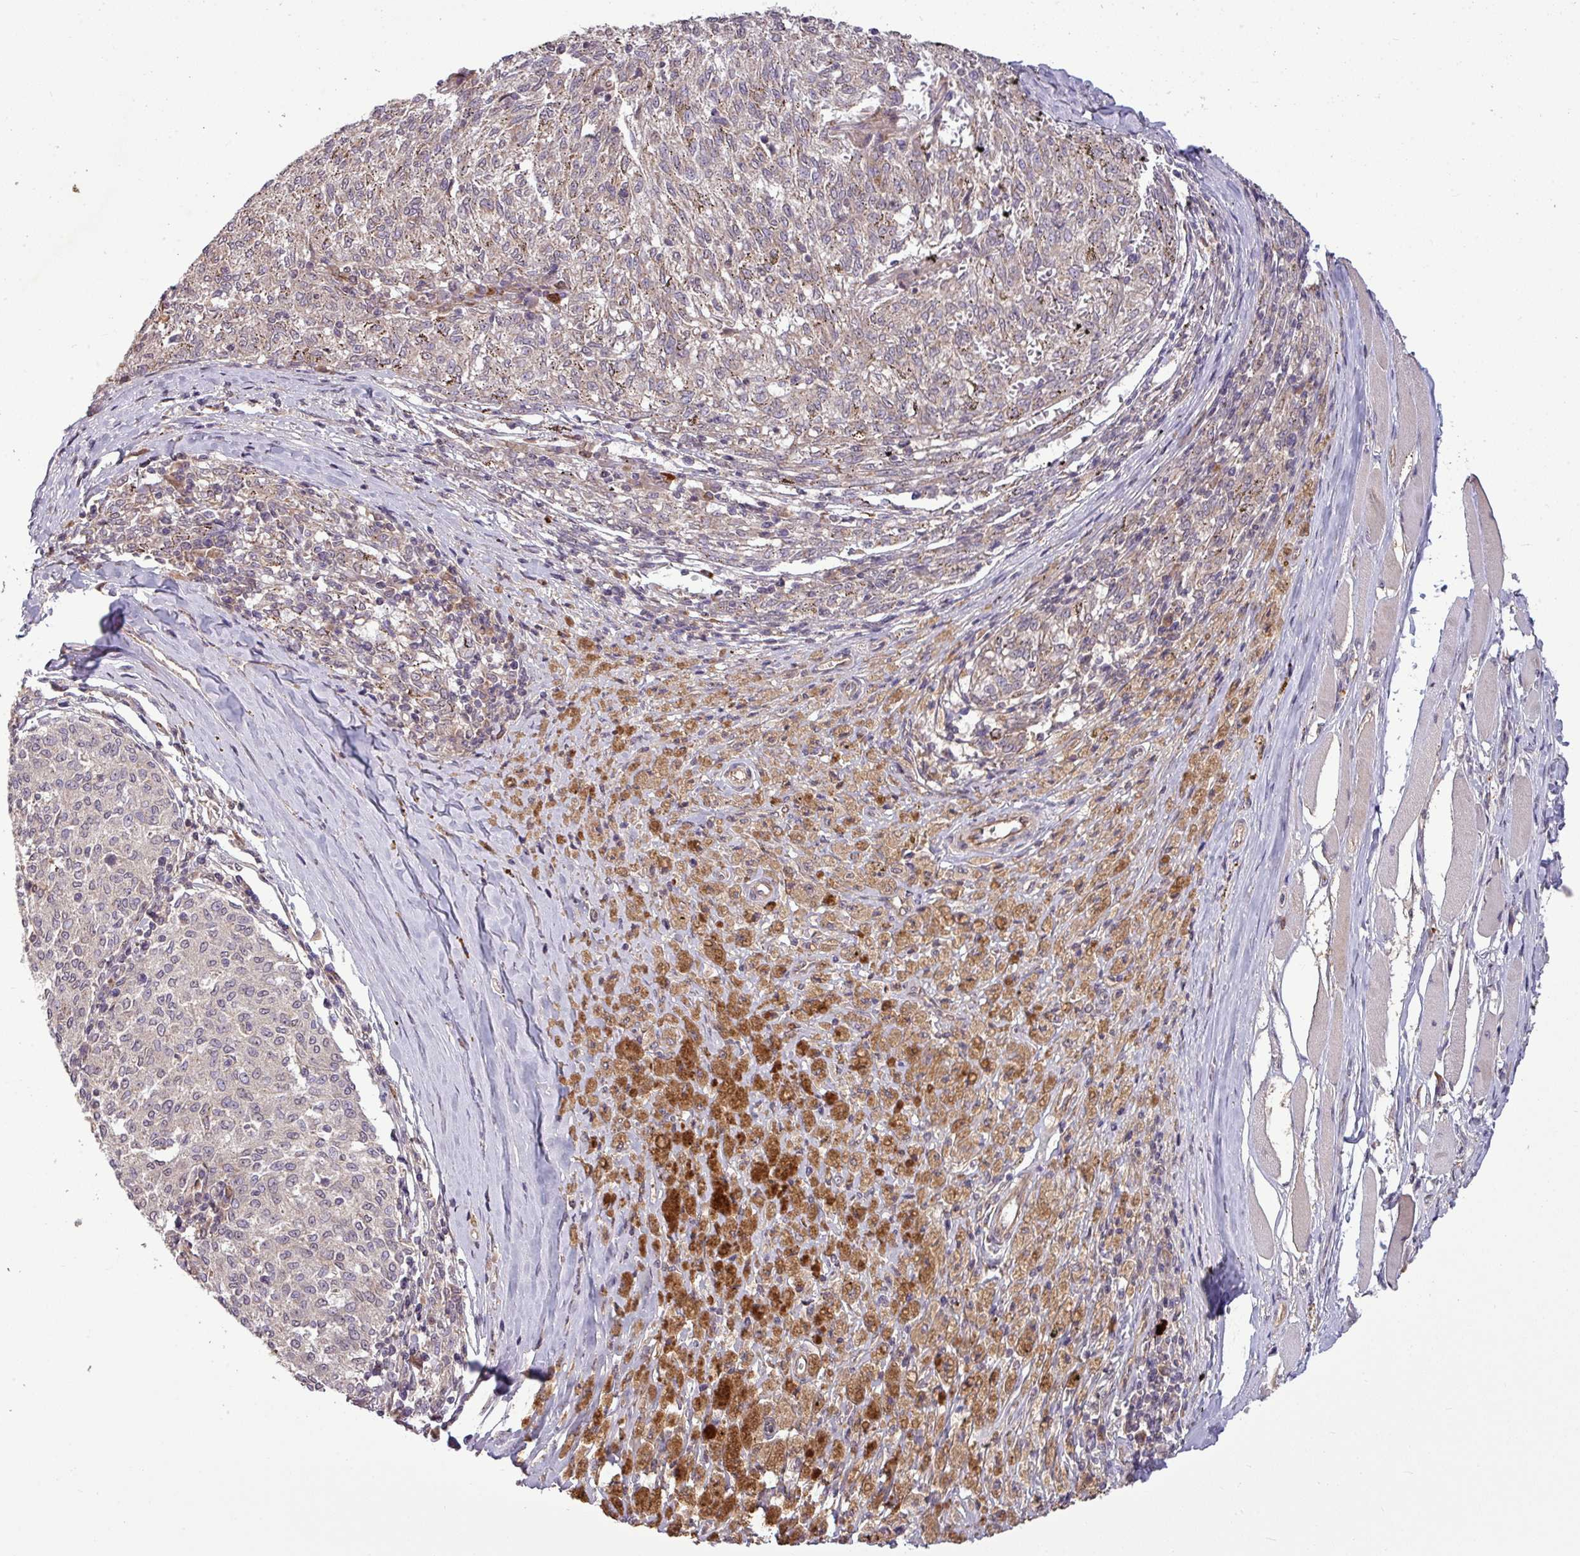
{"staining": {"intensity": "negative", "quantity": "none", "location": "none"}, "tissue": "melanoma", "cell_type": "Tumor cells", "image_type": "cancer", "snomed": [{"axis": "morphology", "description": "Malignant melanoma, NOS"}, {"axis": "topography", "description": "Skin"}], "caption": "The photomicrograph shows no significant staining in tumor cells of melanoma.", "gene": "PAPLN", "patient": {"sex": "female", "age": 72}}